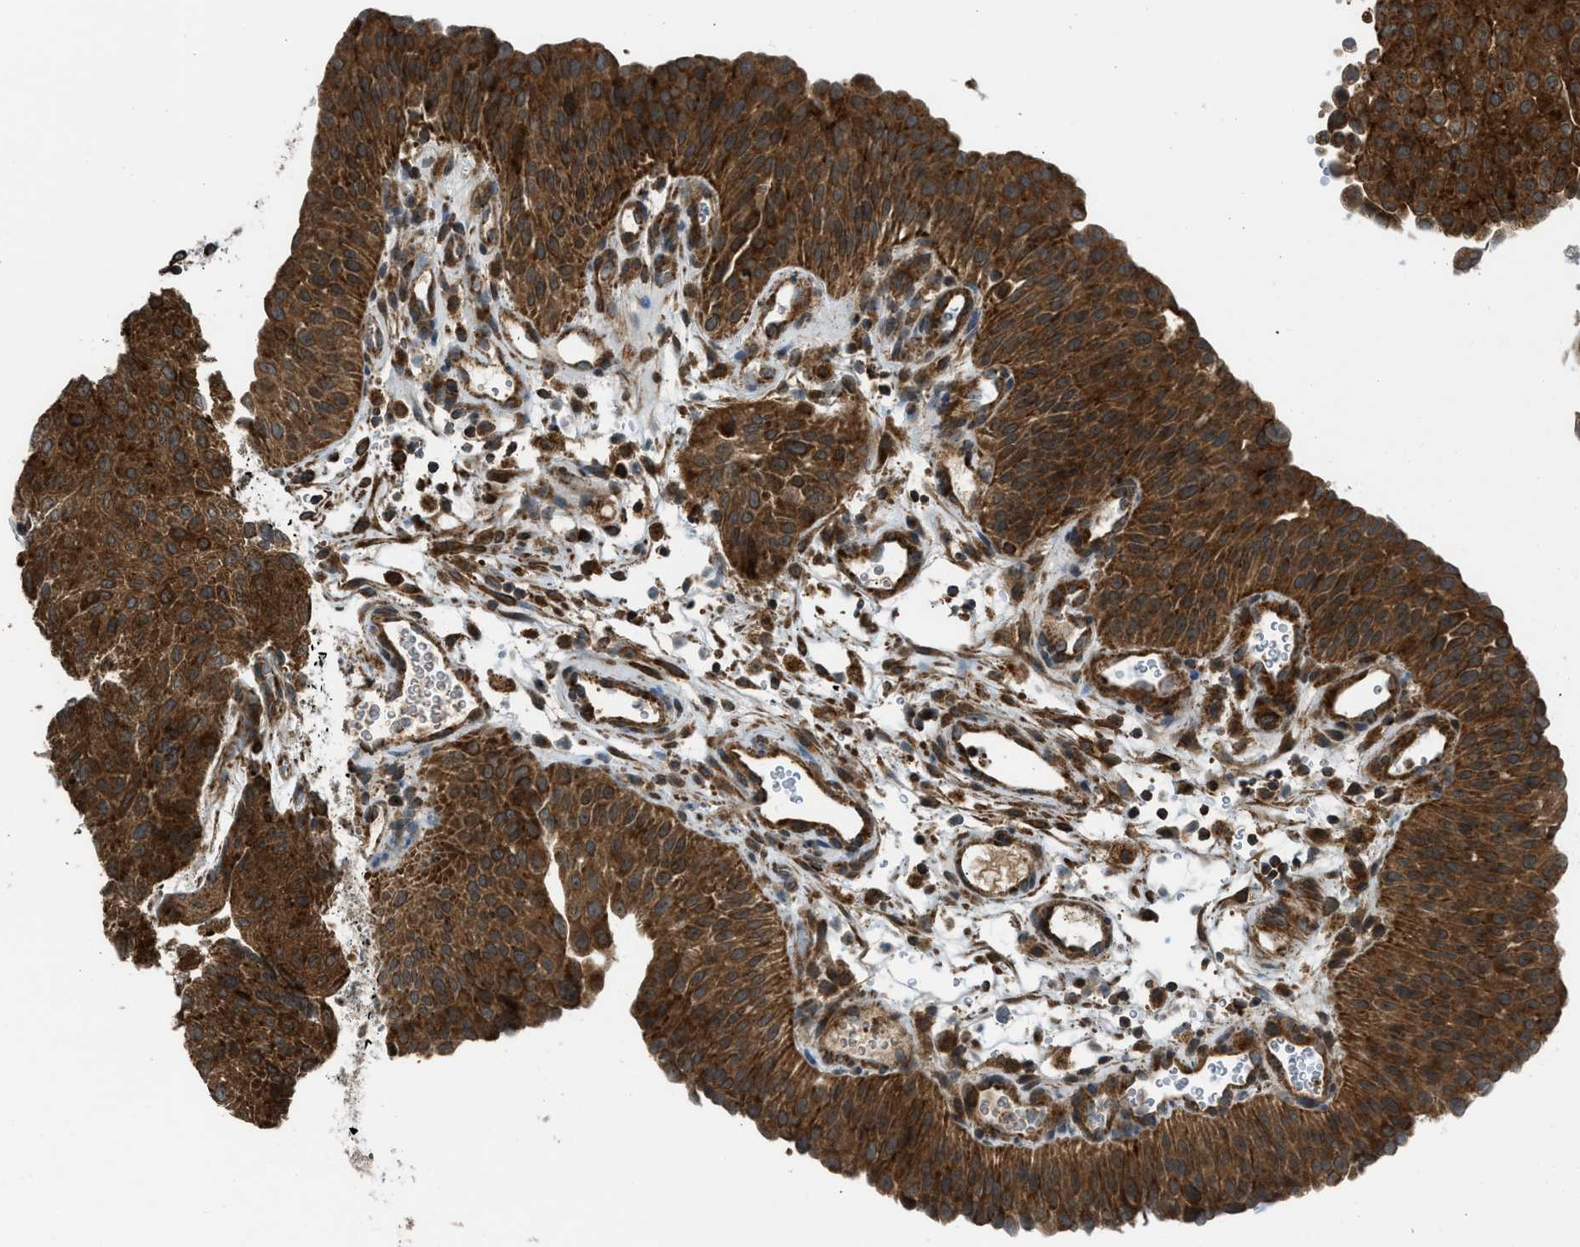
{"staining": {"intensity": "strong", "quantity": ">75%", "location": "cytoplasmic/membranous"}, "tissue": "urothelial cancer", "cell_type": "Tumor cells", "image_type": "cancer", "snomed": [{"axis": "morphology", "description": "Urothelial carcinoma, Low grade"}, {"axis": "morphology", "description": "Urothelial carcinoma, High grade"}, {"axis": "topography", "description": "Urinary bladder"}], "caption": "Protein staining by immunohistochemistry displays strong cytoplasmic/membranous positivity in about >75% of tumor cells in urothelial cancer.", "gene": "SESN2", "patient": {"sex": "male", "age": 35}}